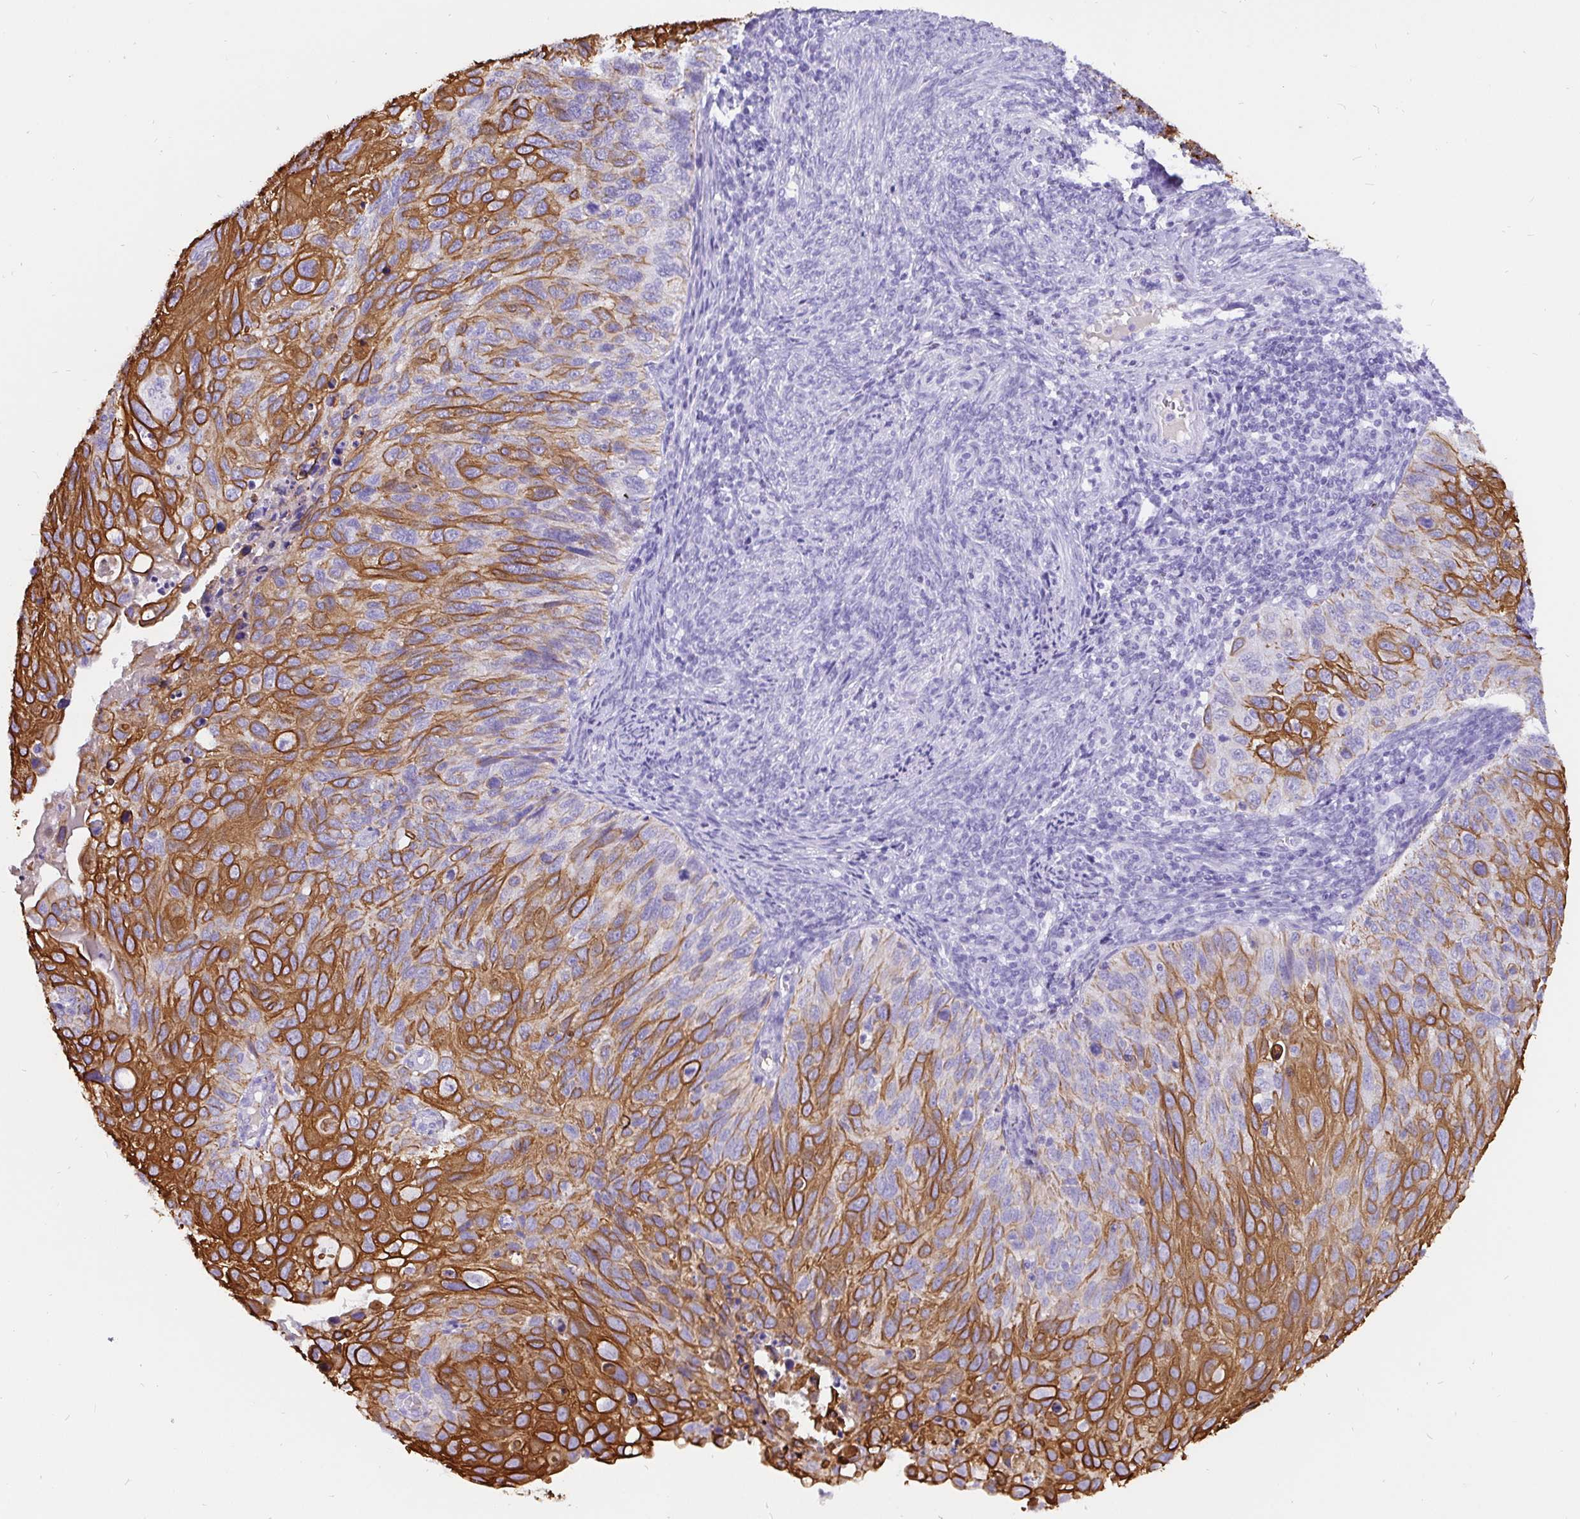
{"staining": {"intensity": "strong", "quantity": "25%-75%", "location": "cytoplasmic/membranous"}, "tissue": "cervical cancer", "cell_type": "Tumor cells", "image_type": "cancer", "snomed": [{"axis": "morphology", "description": "Squamous cell carcinoma, NOS"}, {"axis": "topography", "description": "Cervix"}], "caption": "Strong cytoplasmic/membranous expression for a protein is seen in about 25%-75% of tumor cells of cervical squamous cell carcinoma using immunohistochemistry.", "gene": "KRT13", "patient": {"sex": "female", "age": 70}}